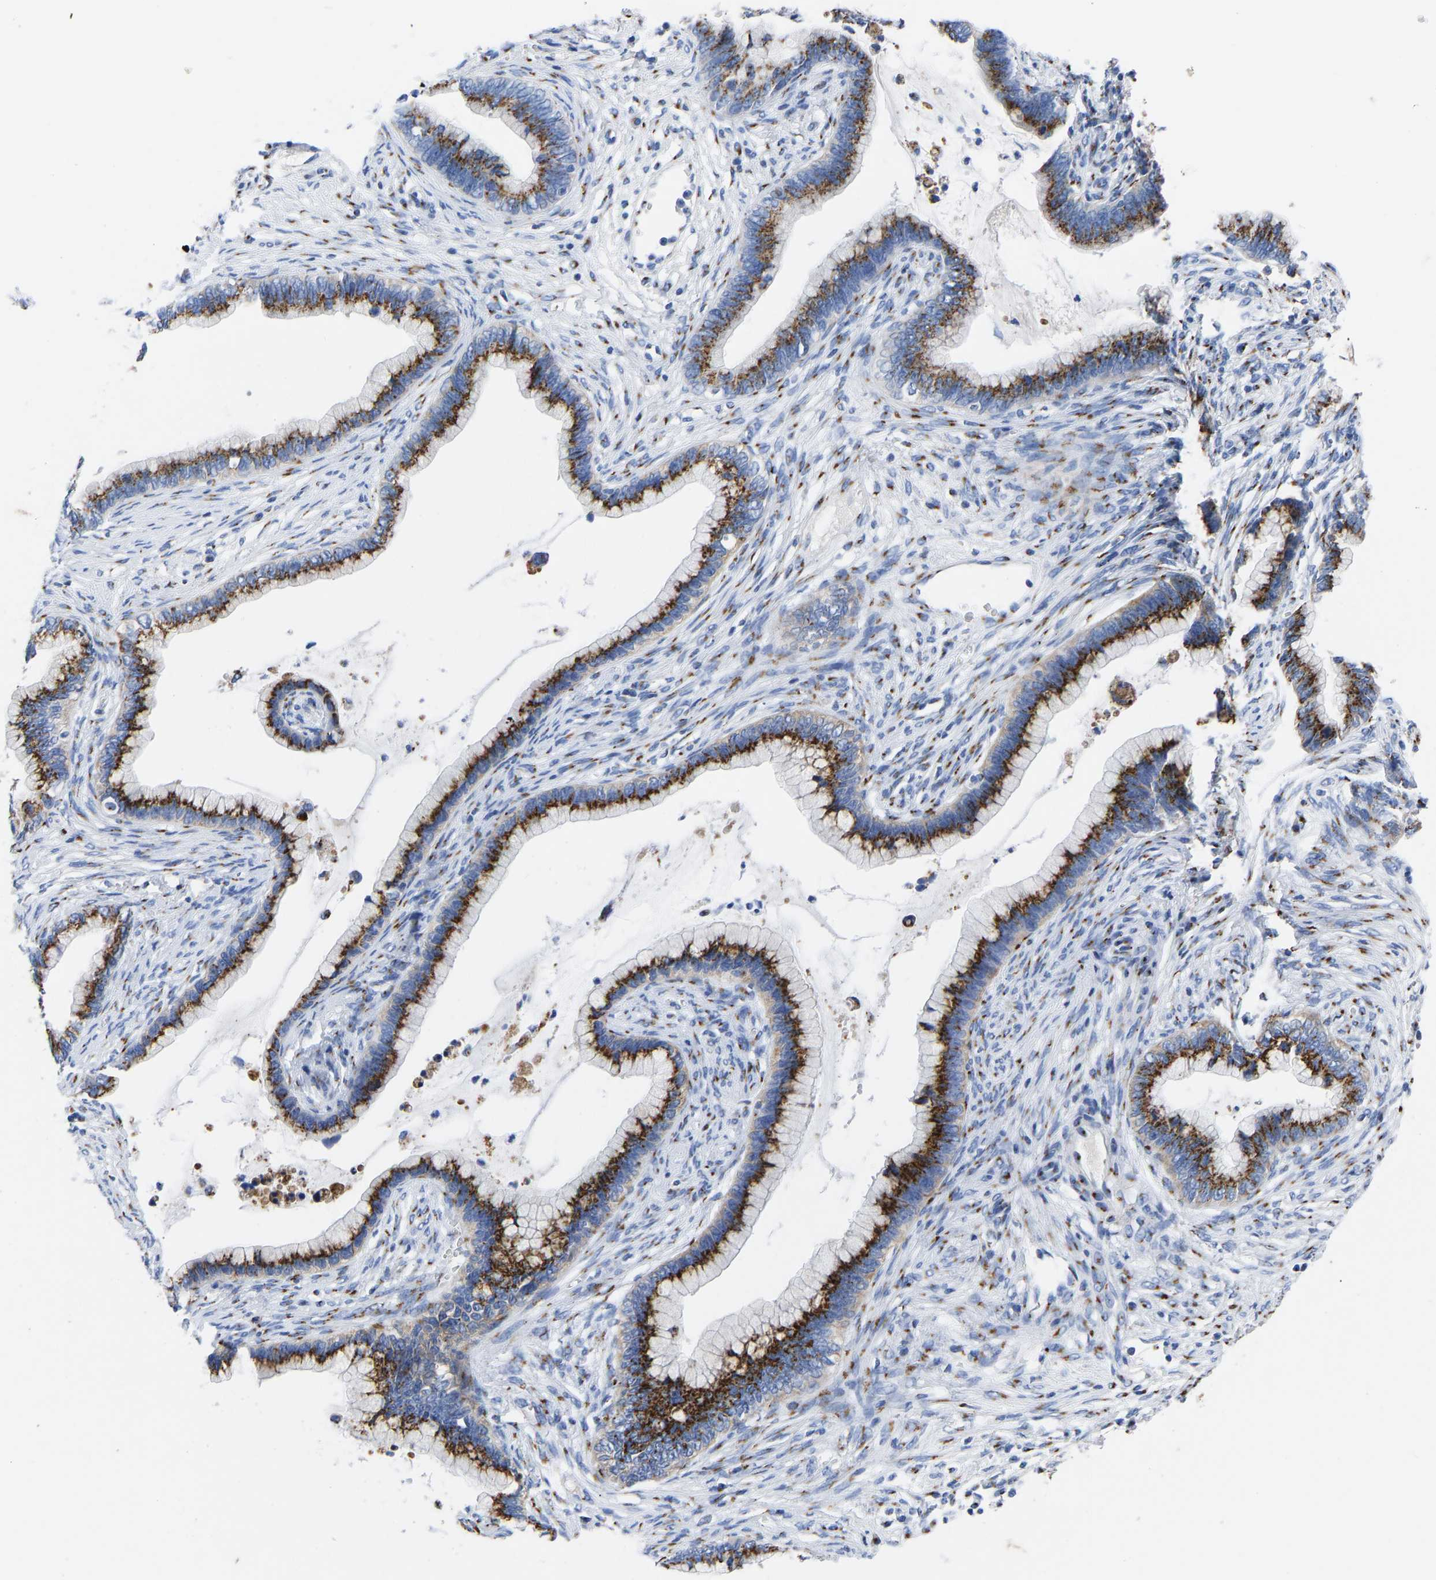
{"staining": {"intensity": "strong", "quantity": ">75%", "location": "cytoplasmic/membranous"}, "tissue": "cervical cancer", "cell_type": "Tumor cells", "image_type": "cancer", "snomed": [{"axis": "morphology", "description": "Adenocarcinoma, NOS"}, {"axis": "topography", "description": "Cervix"}], "caption": "Tumor cells display strong cytoplasmic/membranous expression in approximately >75% of cells in cervical cancer (adenocarcinoma).", "gene": "TMEM87A", "patient": {"sex": "female", "age": 44}}